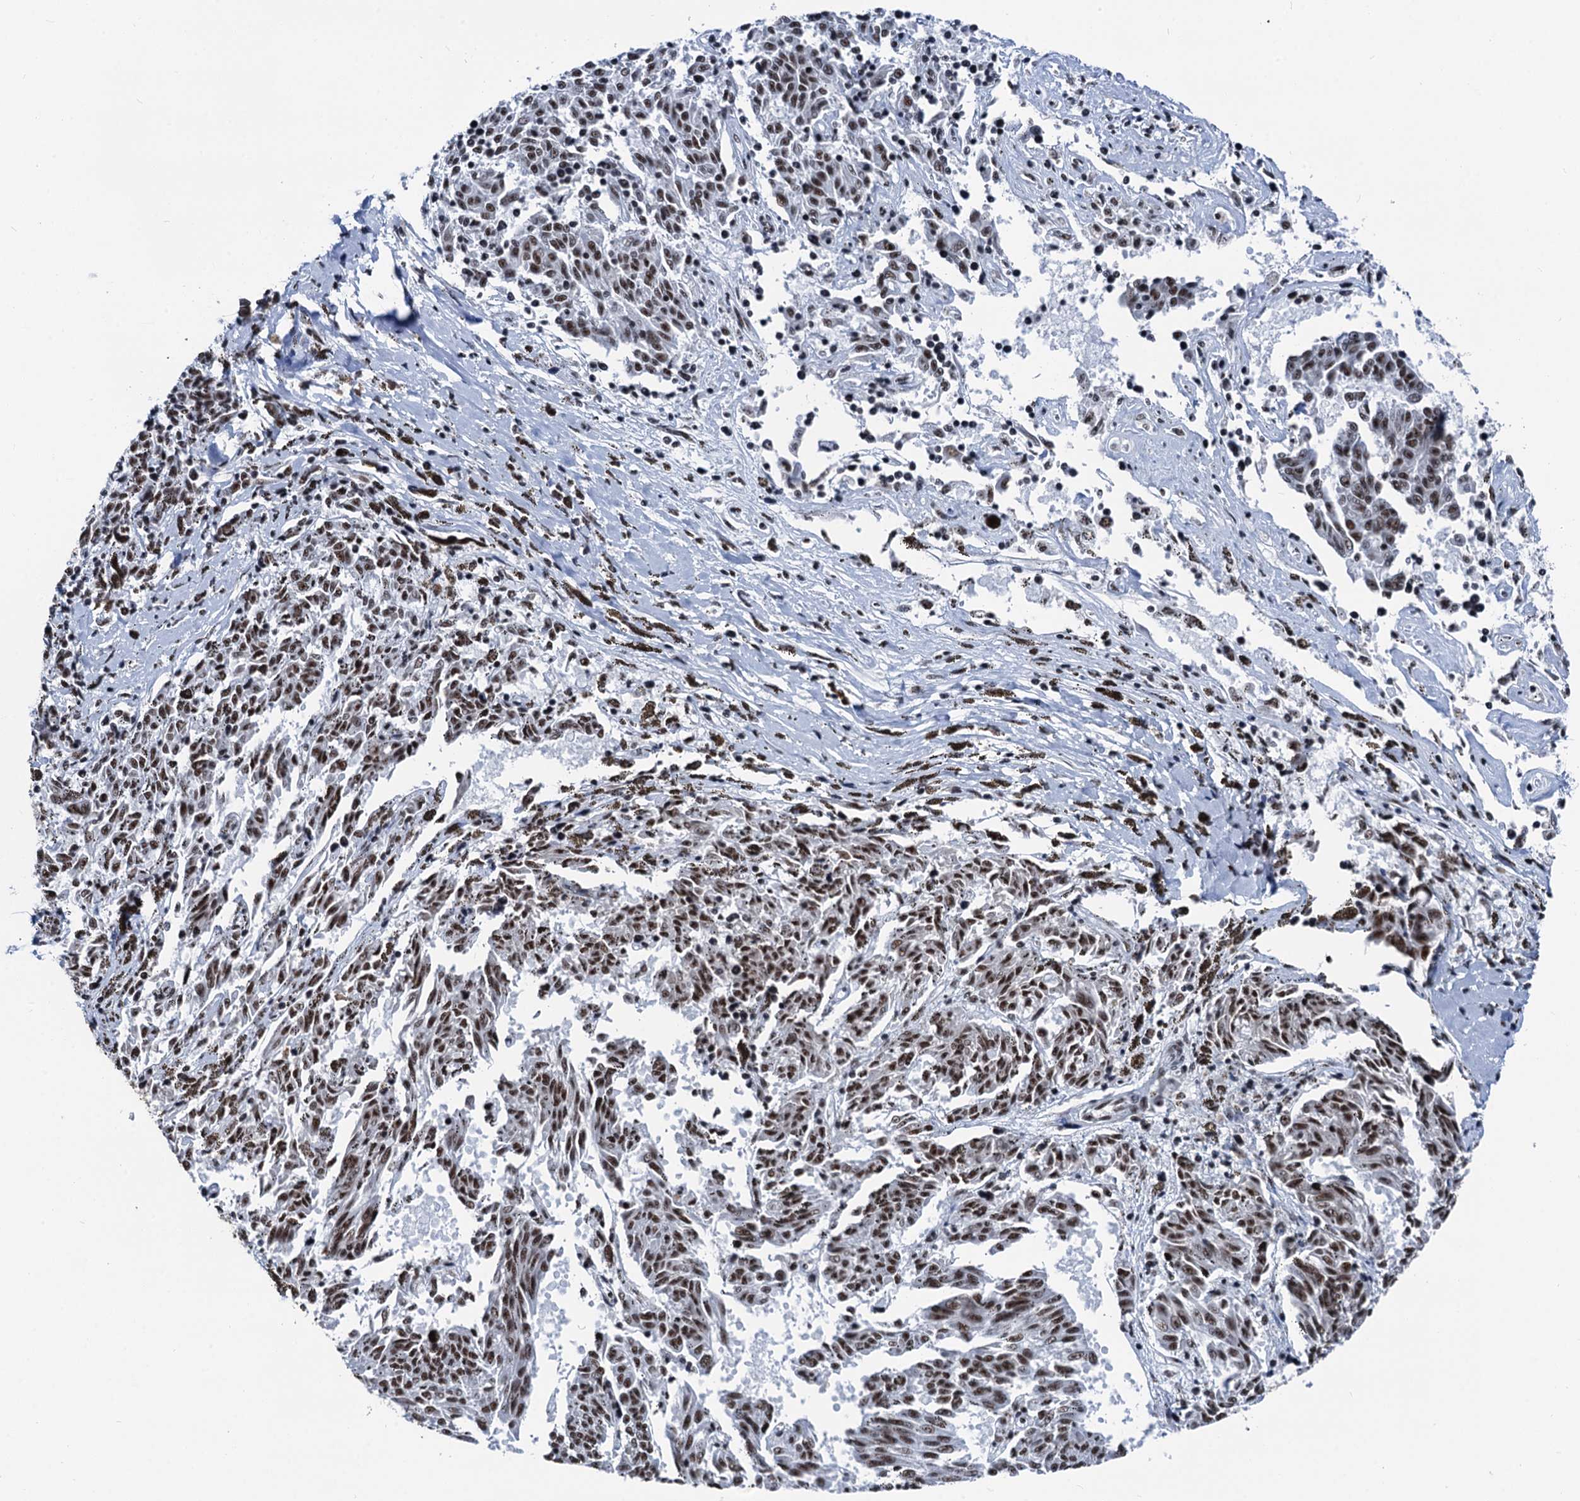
{"staining": {"intensity": "moderate", "quantity": ">75%", "location": "nuclear"}, "tissue": "melanoma", "cell_type": "Tumor cells", "image_type": "cancer", "snomed": [{"axis": "morphology", "description": "Malignant melanoma, NOS"}, {"axis": "topography", "description": "Skin"}], "caption": "Malignant melanoma stained with a brown dye demonstrates moderate nuclear positive staining in approximately >75% of tumor cells.", "gene": "DDX23", "patient": {"sex": "female", "age": 72}}